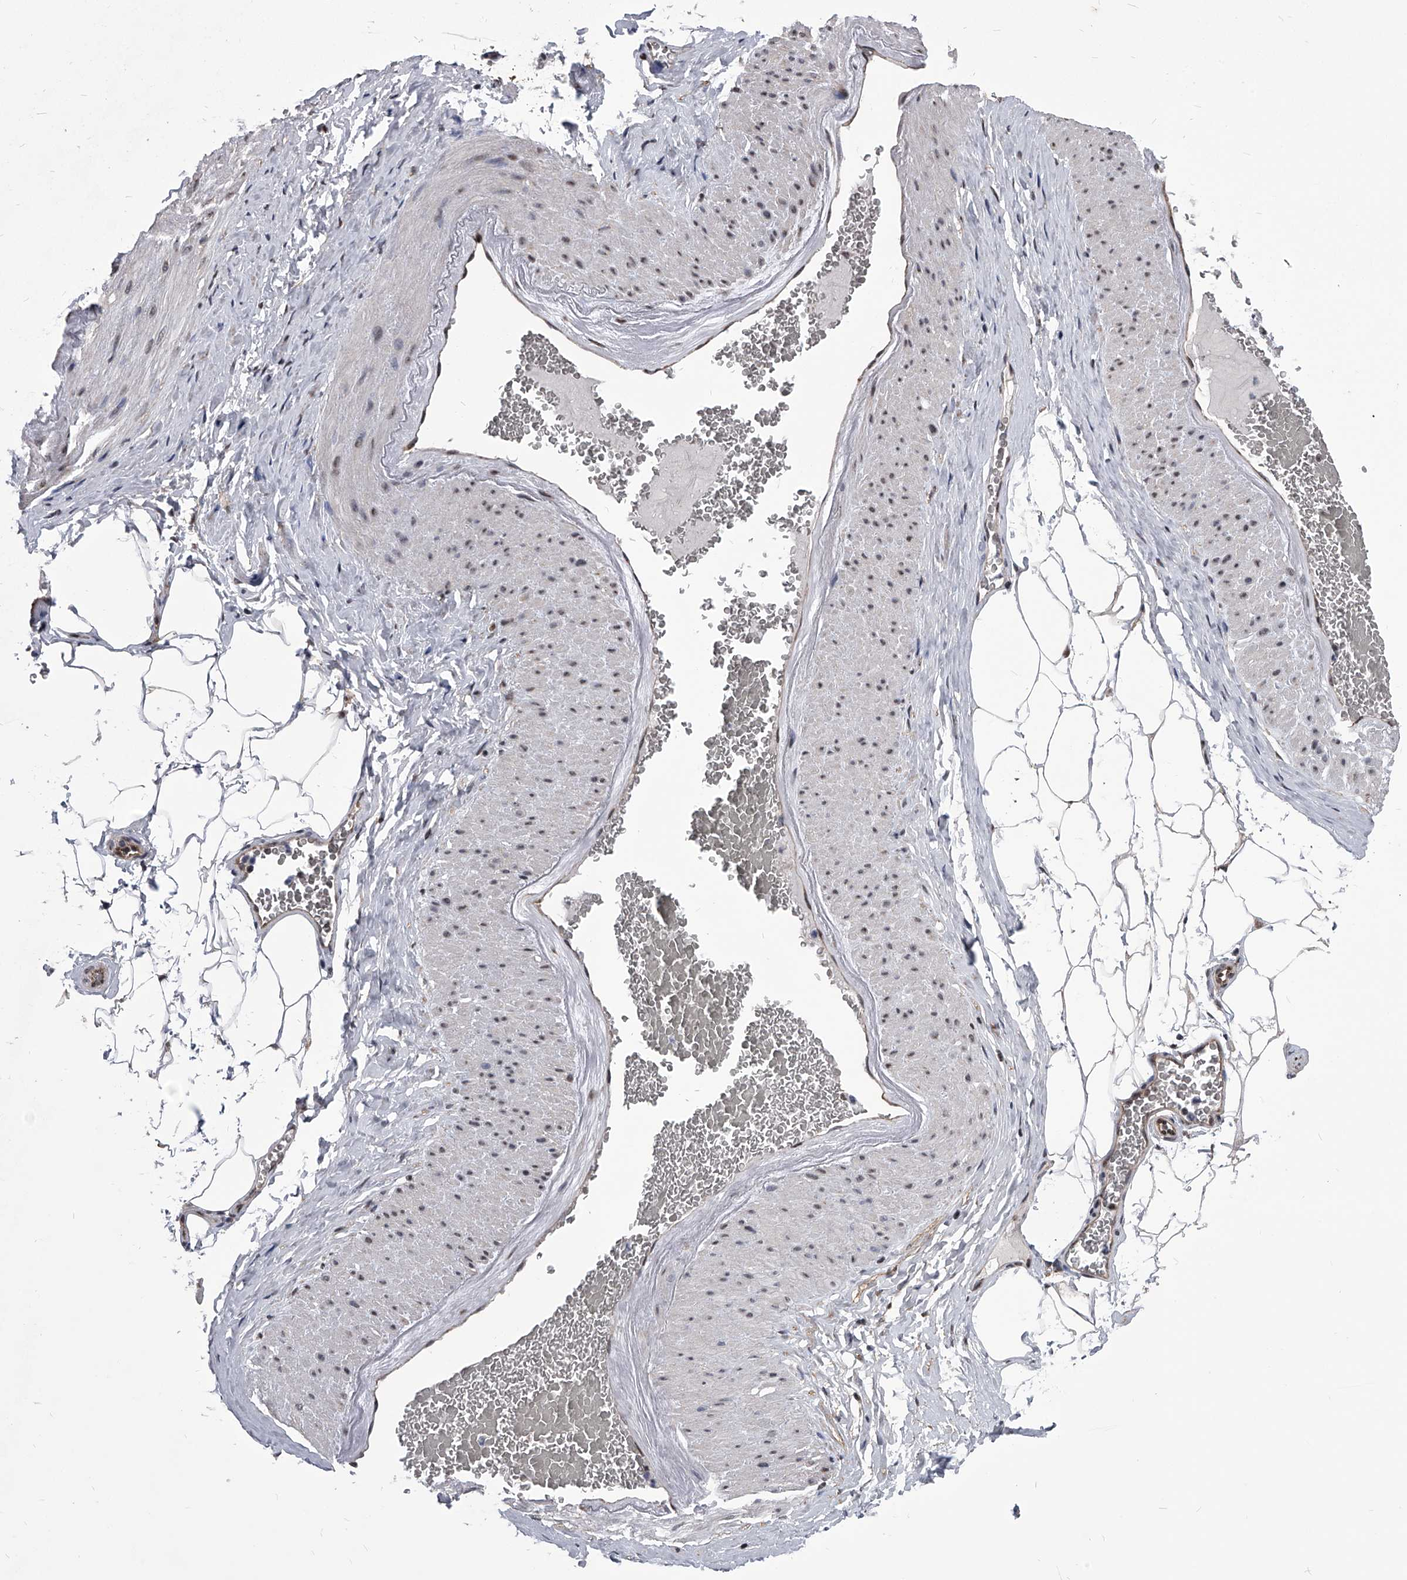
{"staining": {"intensity": "weak", "quantity": "25%-75%", "location": "cytoplasmic/membranous"}, "tissue": "adipose tissue", "cell_type": "Adipocytes", "image_type": "normal", "snomed": [{"axis": "morphology", "description": "Normal tissue, NOS"}, {"axis": "morphology", "description": "Adenocarcinoma, Low grade"}, {"axis": "topography", "description": "Prostate"}, {"axis": "topography", "description": "Peripheral nerve tissue"}], "caption": "Immunohistochemistry (DAB) staining of unremarkable human adipose tissue exhibits weak cytoplasmic/membranous protein positivity in approximately 25%-75% of adipocytes. The protein of interest is shown in brown color, while the nuclei are stained blue.", "gene": "ZNF76", "patient": {"sex": "male", "age": 63}}